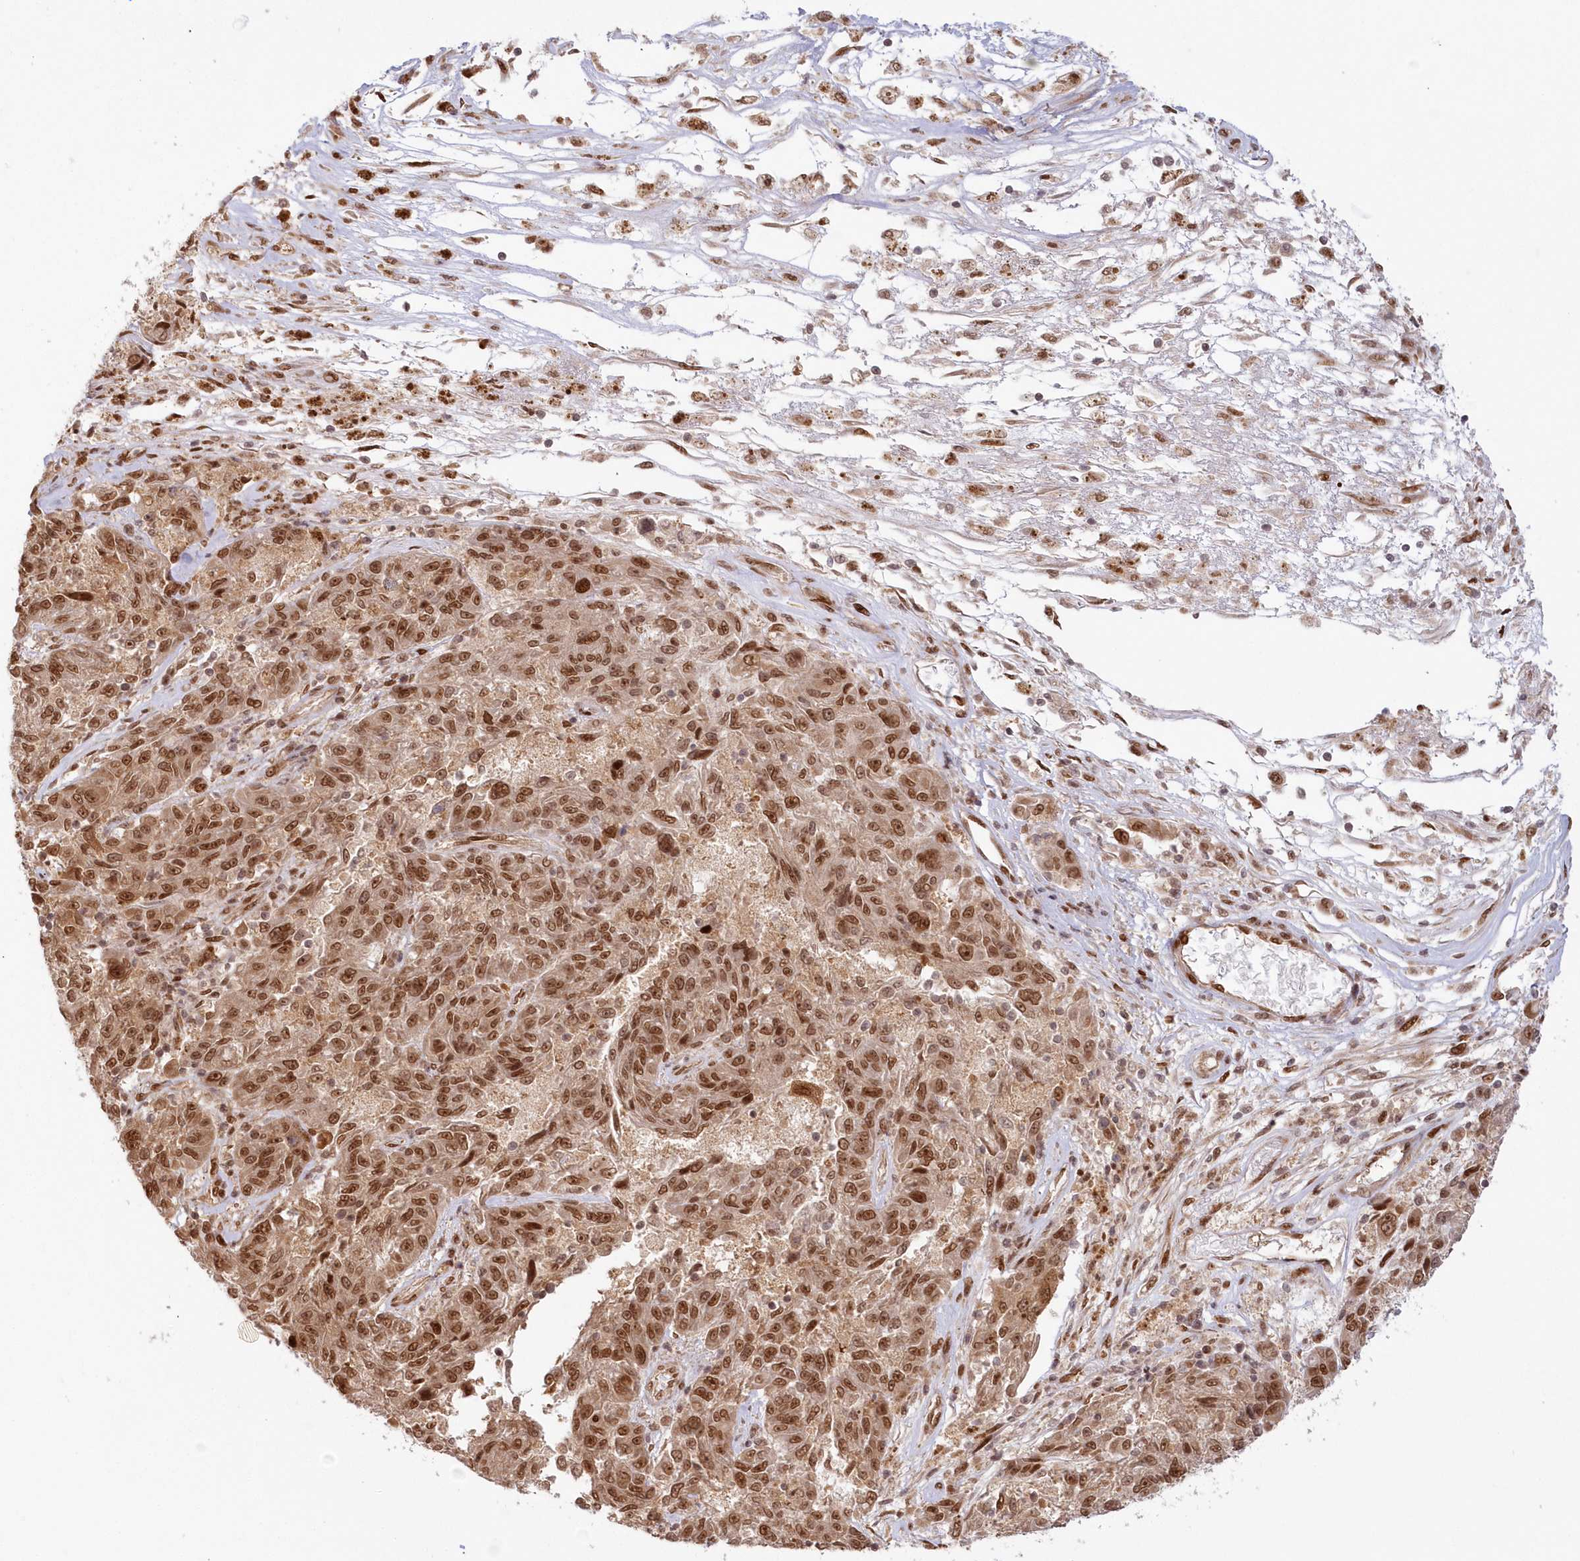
{"staining": {"intensity": "strong", "quantity": ">75%", "location": "cytoplasmic/membranous,nuclear"}, "tissue": "melanoma", "cell_type": "Tumor cells", "image_type": "cancer", "snomed": [{"axis": "morphology", "description": "Malignant melanoma, NOS"}, {"axis": "topography", "description": "Skin"}], "caption": "An image of human malignant melanoma stained for a protein shows strong cytoplasmic/membranous and nuclear brown staining in tumor cells.", "gene": "TOGARAM2", "patient": {"sex": "male", "age": 53}}